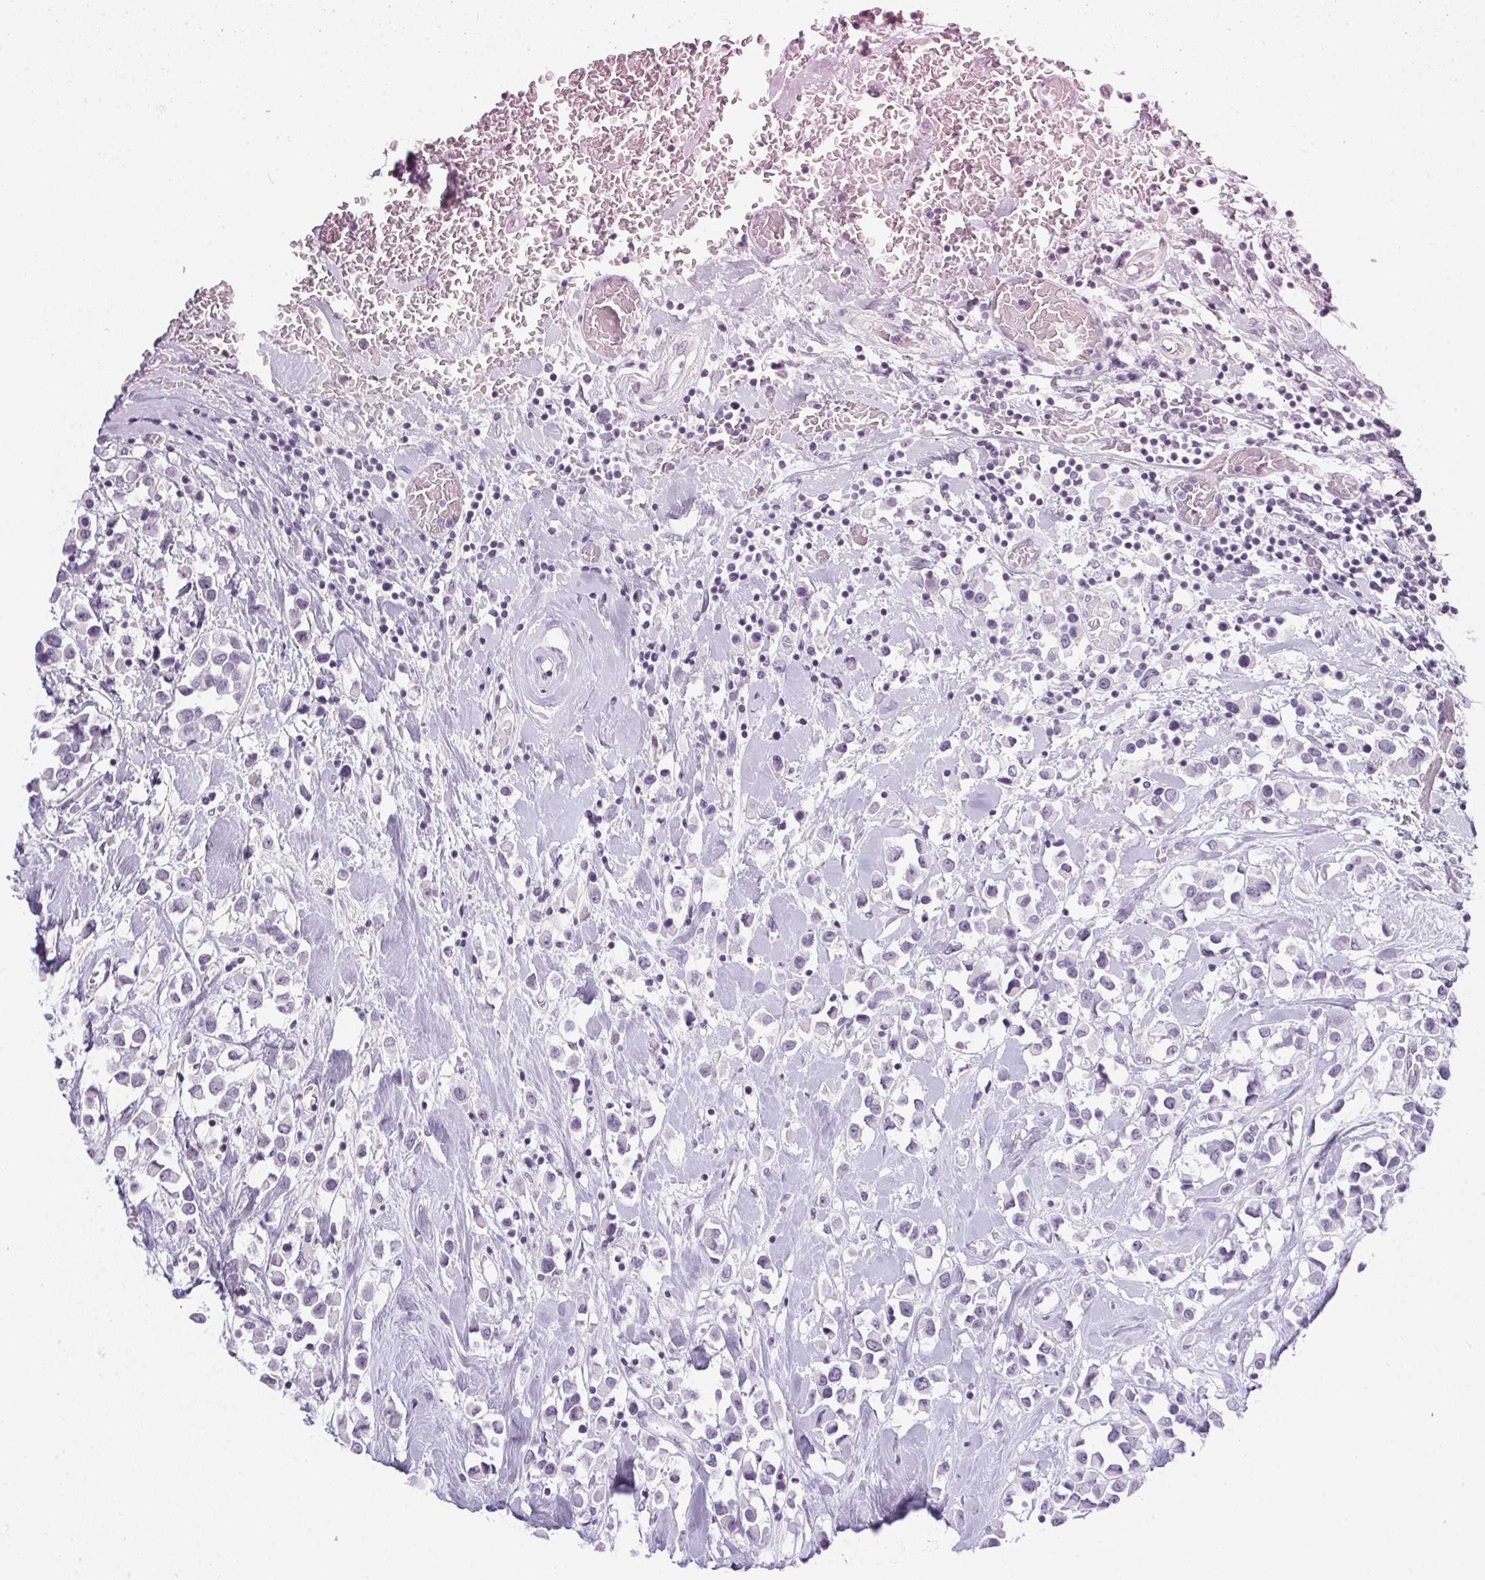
{"staining": {"intensity": "negative", "quantity": "none", "location": "none"}, "tissue": "breast cancer", "cell_type": "Tumor cells", "image_type": "cancer", "snomed": [{"axis": "morphology", "description": "Duct carcinoma"}, {"axis": "topography", "description": "Breast"}], "caption": "Micrograph shows no significant protein positivity in tumor cells of breast cancer.", "gene": "TMEM72", "patient": {"sex": "female", "age": 61}}